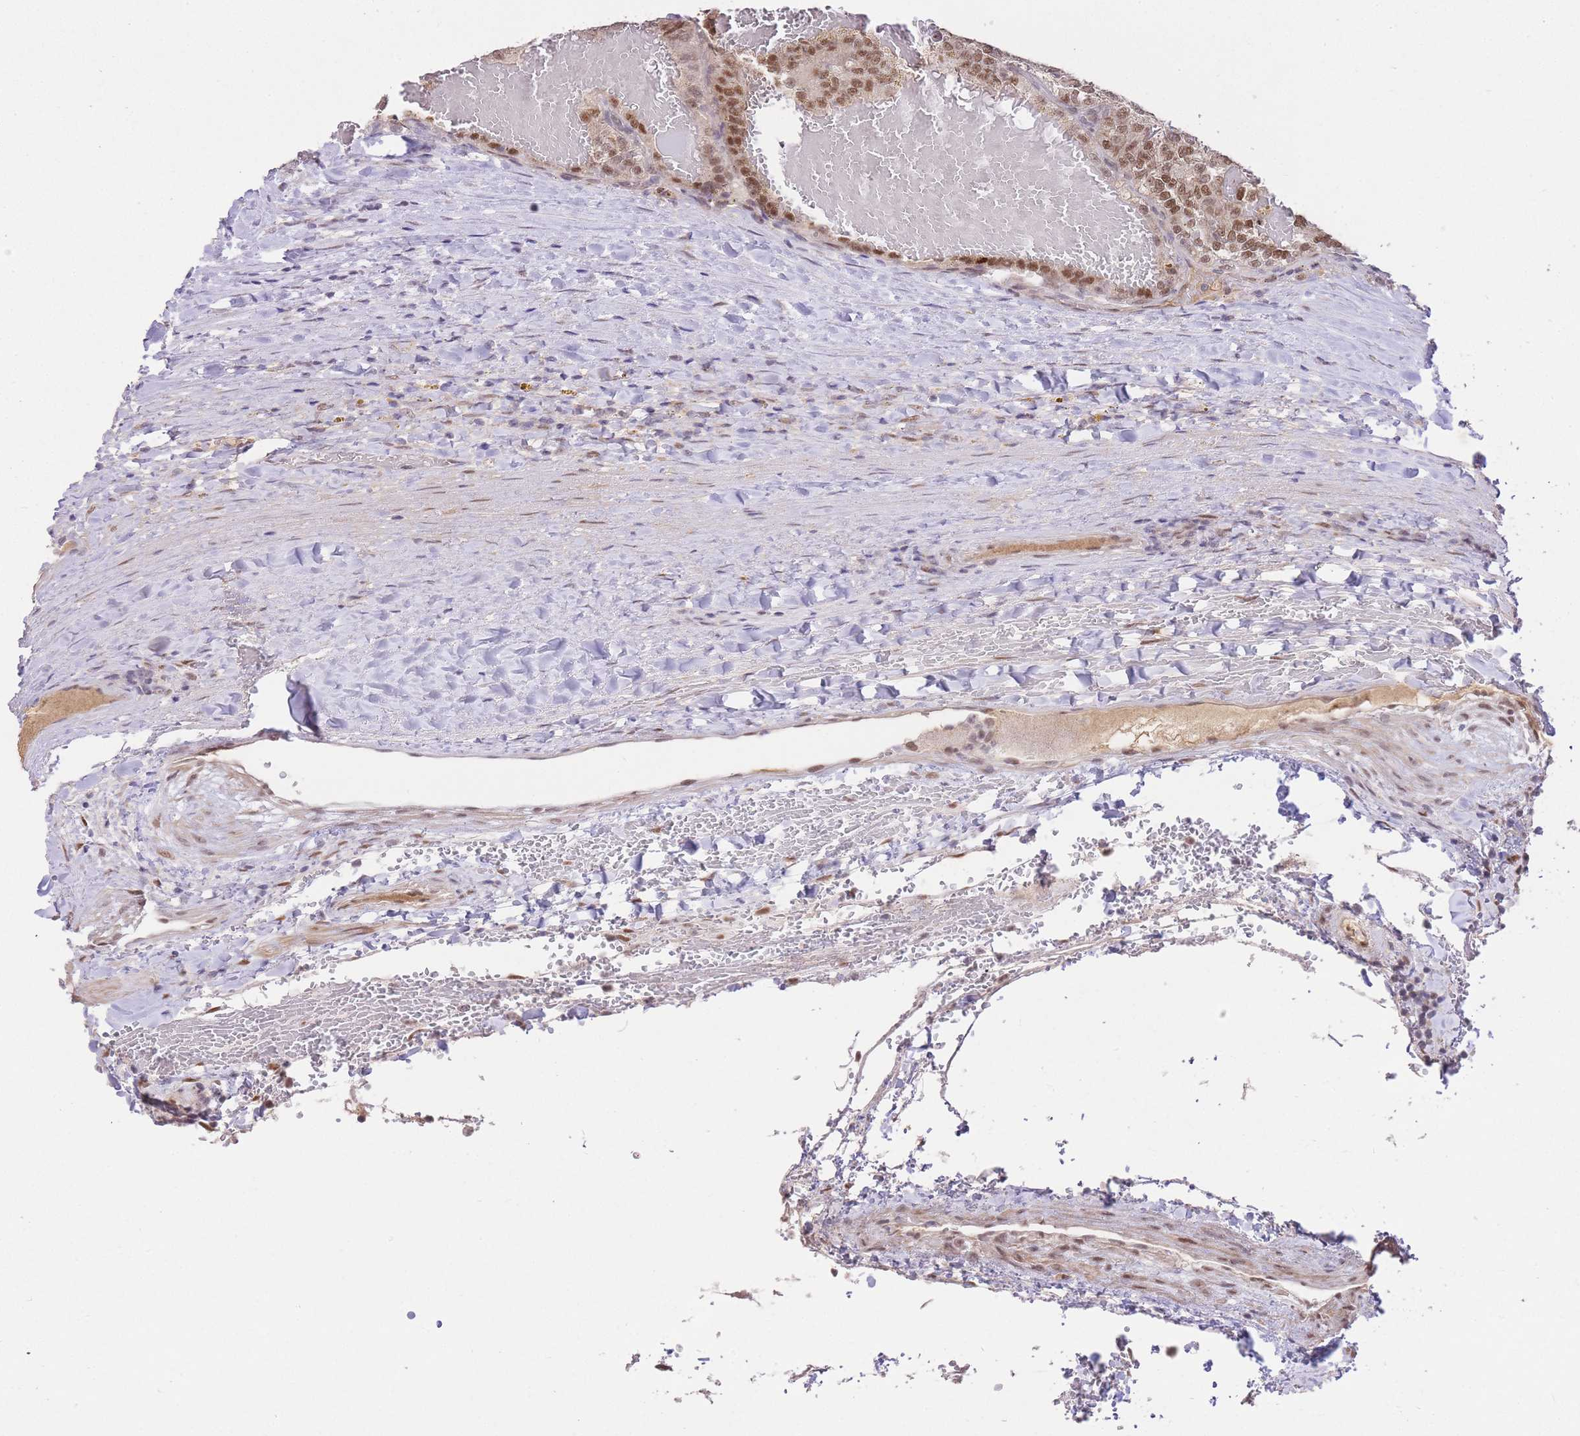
{"staining": {"intensity": "moderate", "quantity": "25%-75%", "location": "nuclear"}, "tissue": "renal cancer", "cell_type": "Tumor cells", "image_type": "cancer", "snomed": [{"axis": "morphology", "description": "Adenocarcinoma, NOS"}, {"axis": "topography", "description": "Kidney"}], "caption": "Brown immunohistochemical staining in human adenocarcinoma (renal) exhibits moderate nuclear positivity in about 25%-75% of tumor cells.", "gene": "UBXN7", "patient": {"sex": "female", "age": 63}}